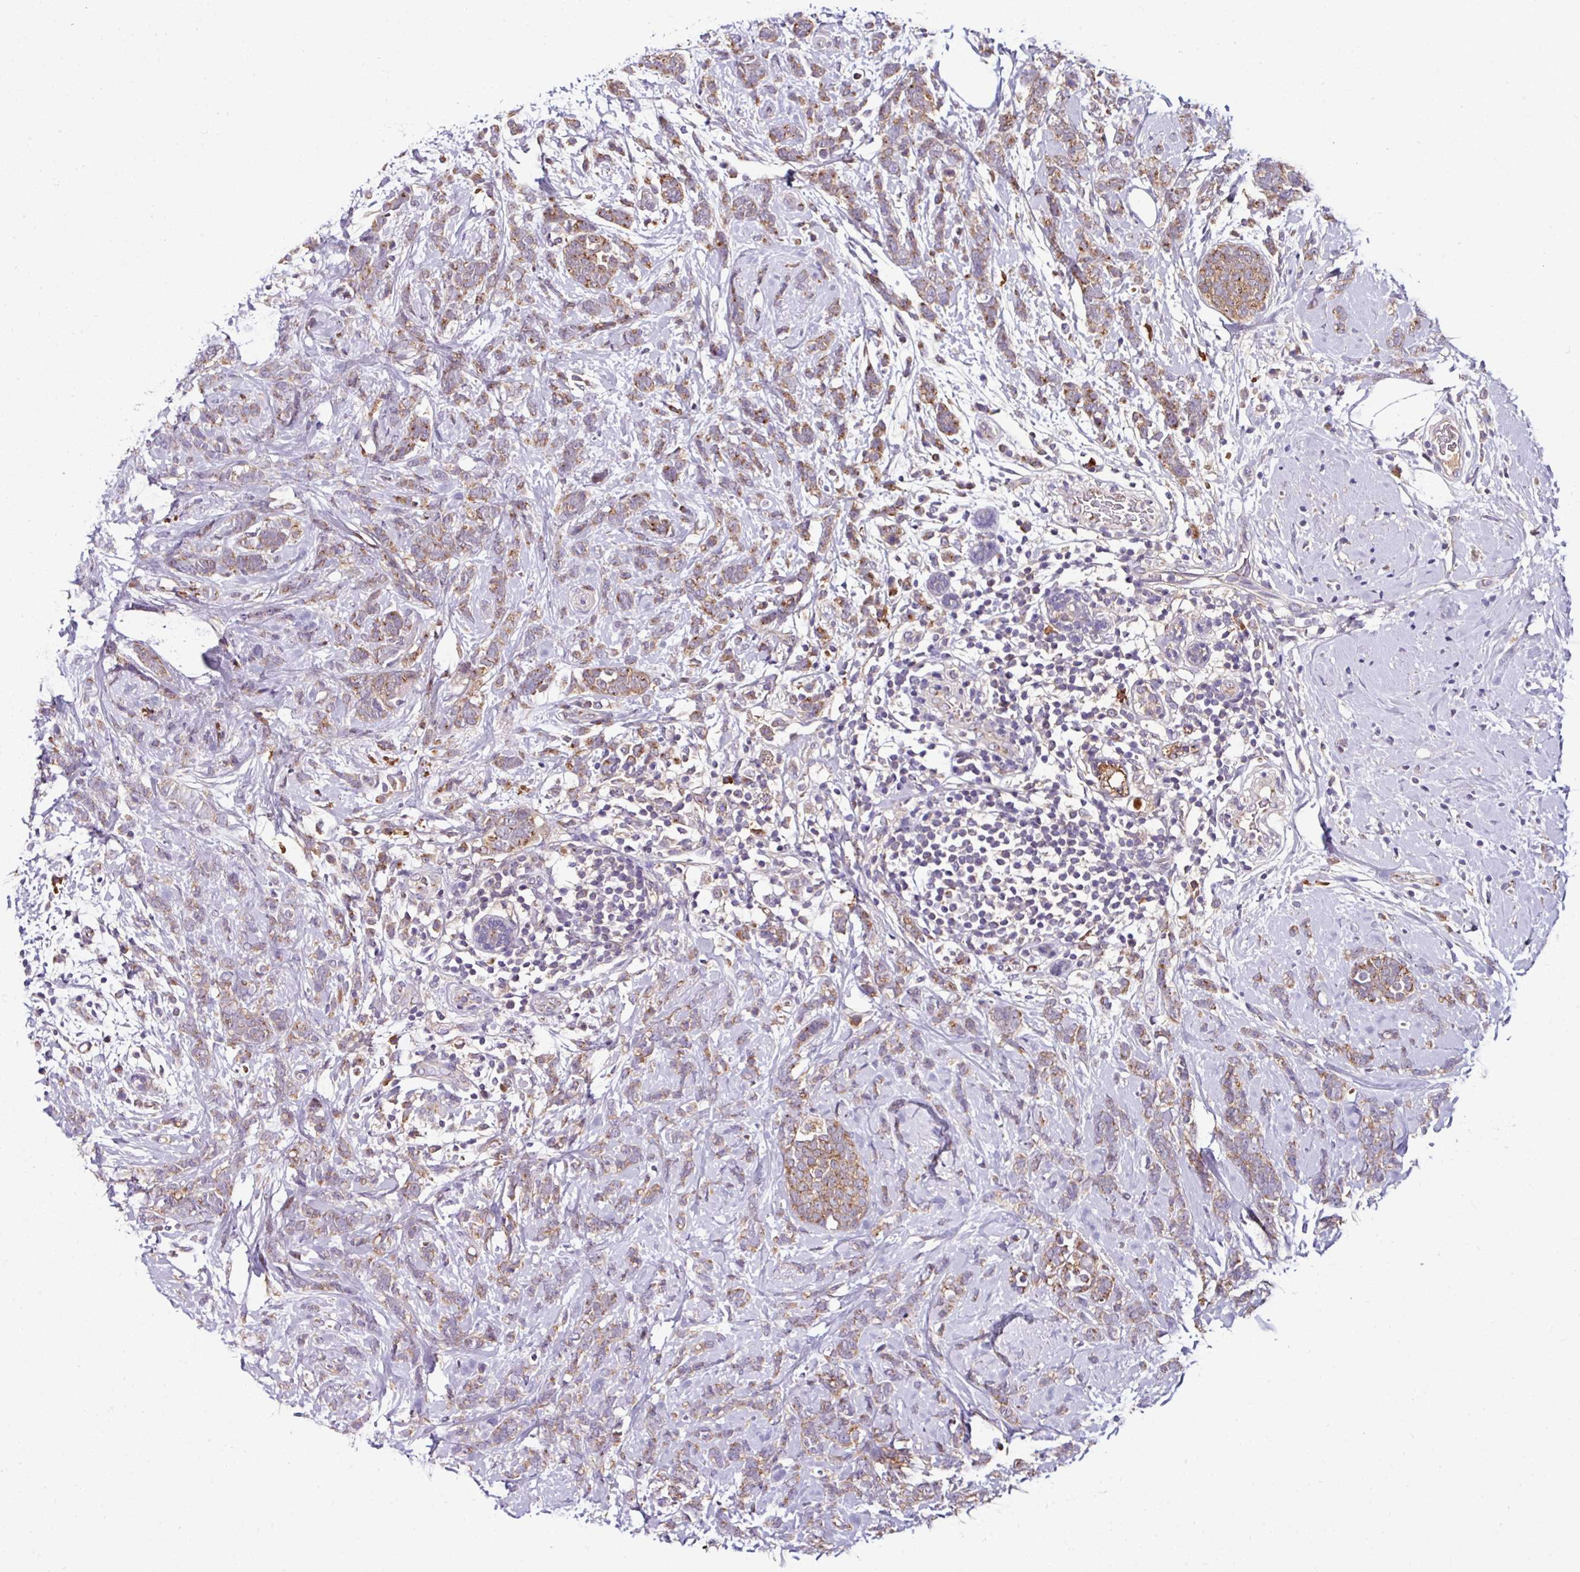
{"staining": {"intensity": "moderate", "quantity": ">75%", "location": "cytoplasmic/membranous"}, "tissue": "breast cancer", "cell_type": "Tumor cells", "image_type": "cancer", "snomed": [{"axis": "morphology", "description": "Lobular carcinoma"}, {"axis": "topography", "description": "Breast"}], "caption": "The immunohistochemical stain highlights moderate cytoplasmic/membranous positivity in tumor cells of breast cancer (lobular carcinoma) tissue. The staining was performed using DAB (3,3'-diaminobenzidine) to visualize the protein expression in brown, while the nuclei were stained in blue with hematoxylin (Magnification: 20x).", "gene": "CPD", "patient": {"sex": "female", "age": 58}}